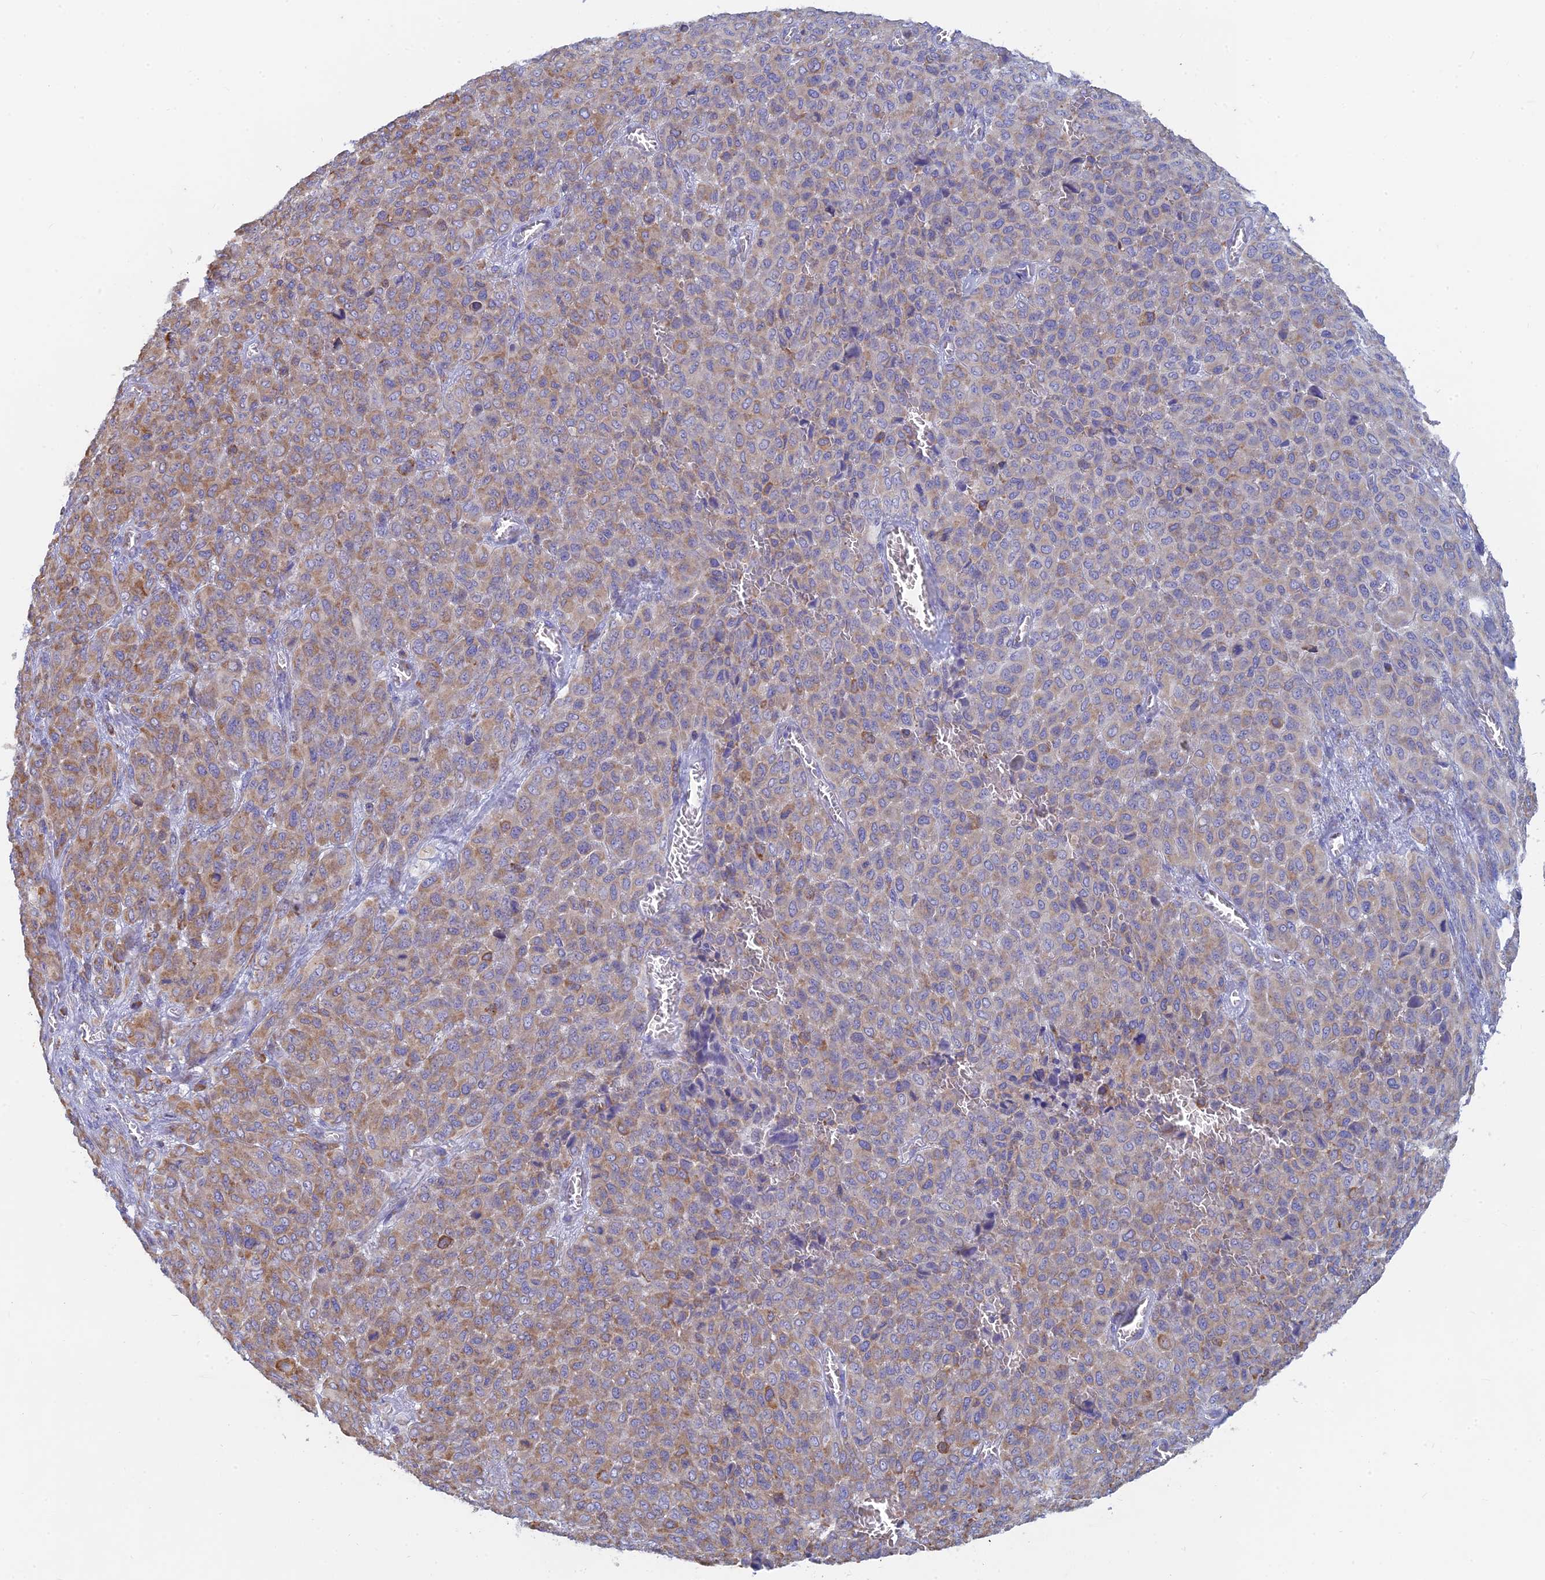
{"staining": {"intensity": "moderate", "quantity": "25%-75%", "location": "cytoplasmic/membranous"}, "tissue": "melanoma", "cell_type": "Tumor cells", "image_type": "cancer", "snomed": [{"axis": "morphology", "description": "Malignant melanoma, Metastatic site"}, {"axis": "topography", "description": "Skin"}], "caption": "Protein staining of malignant melanoma (metastatic site) tissue displays moderate cytoplasmic/membranous expression in about 25%-75% of tumor cells.", "gene": "WDR35", "patient": {"sex": "female", "age": 81}}